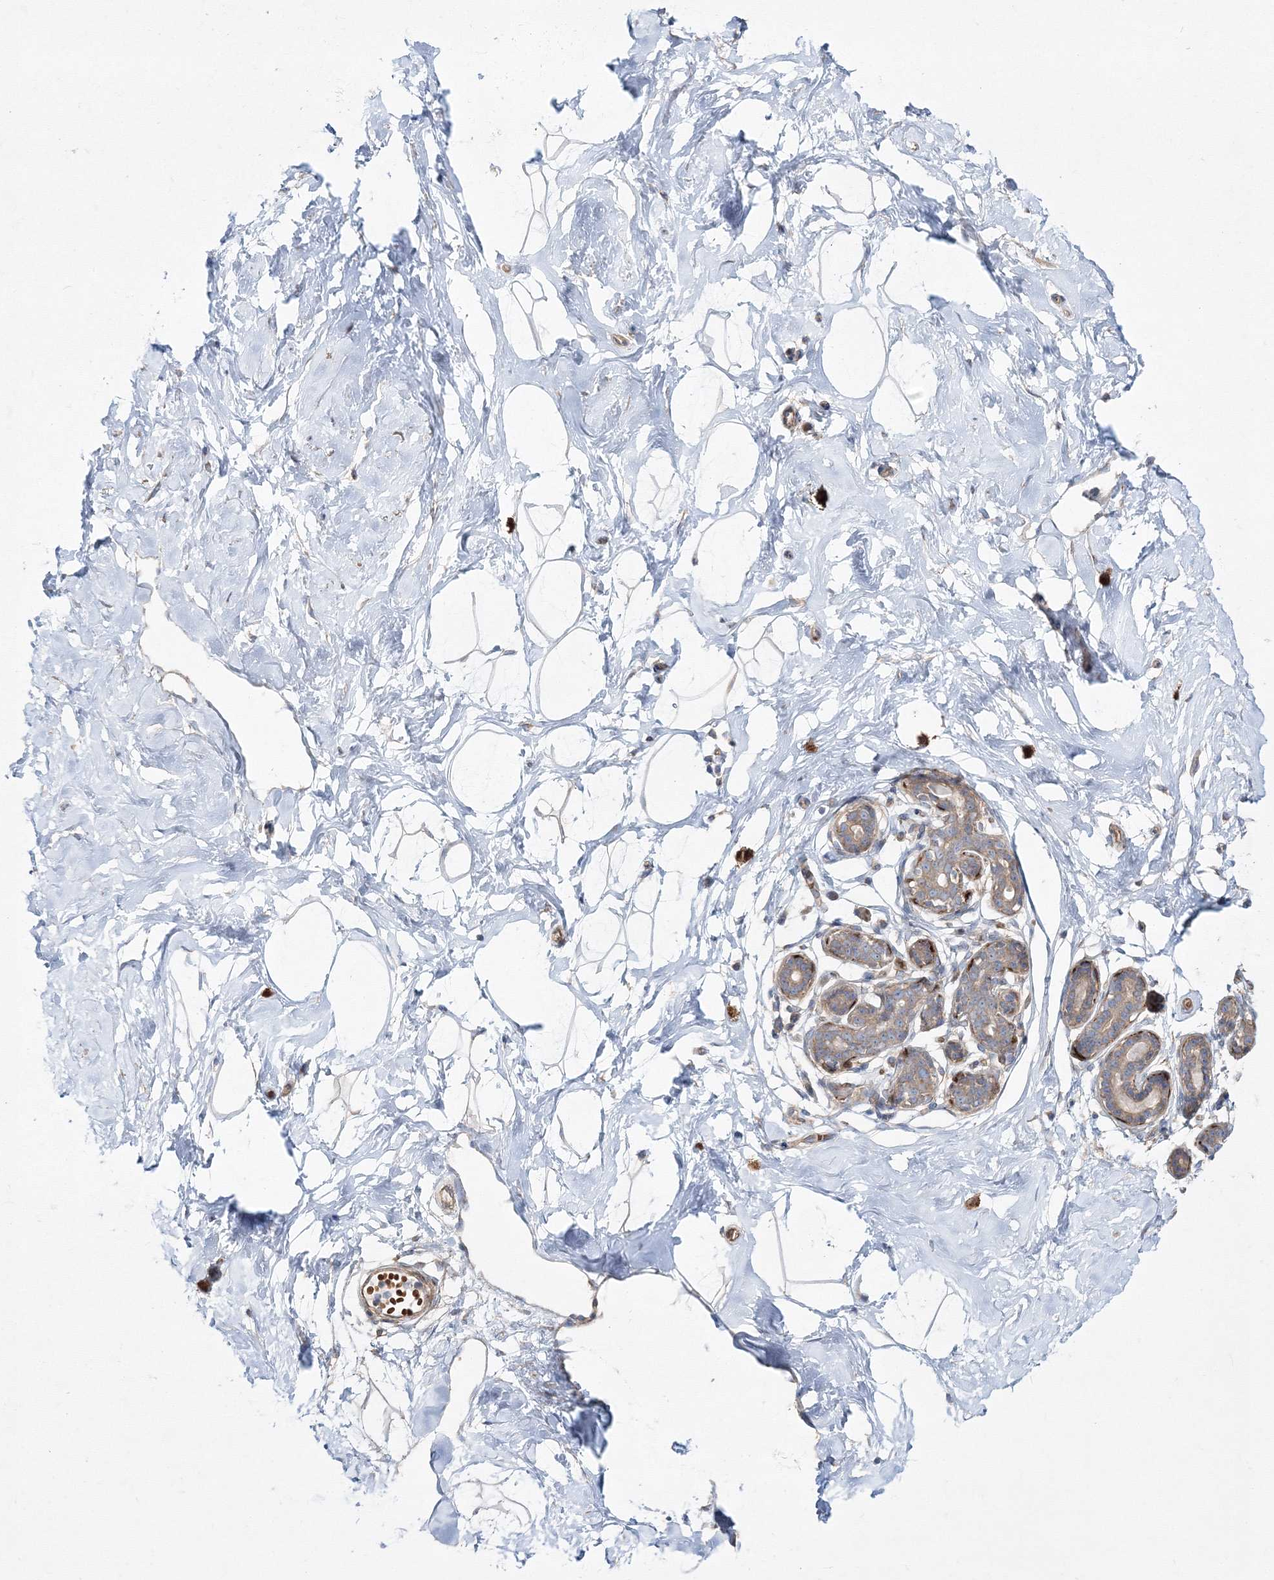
{"staining": {"intensity": "negative", "quantity": "none", "location": "none"}, "tissue": "breast", "cell_type": "Adipocytes", "image_type": "normal", "snomed": [{"axis": "morphology", "description": "Normal tissue, NOS"}, {"axis": "morphology", "description": "Adenoma, NOS"}, {"axis": "topography", "description": "Breast"}], "caption": "Human breast stained for a protein using immunohistochemistry (IHC) reveals no positivity in adipocytes.", "gene": "ZSWIM6", "patient": {"sex": "female", "age": 23}}